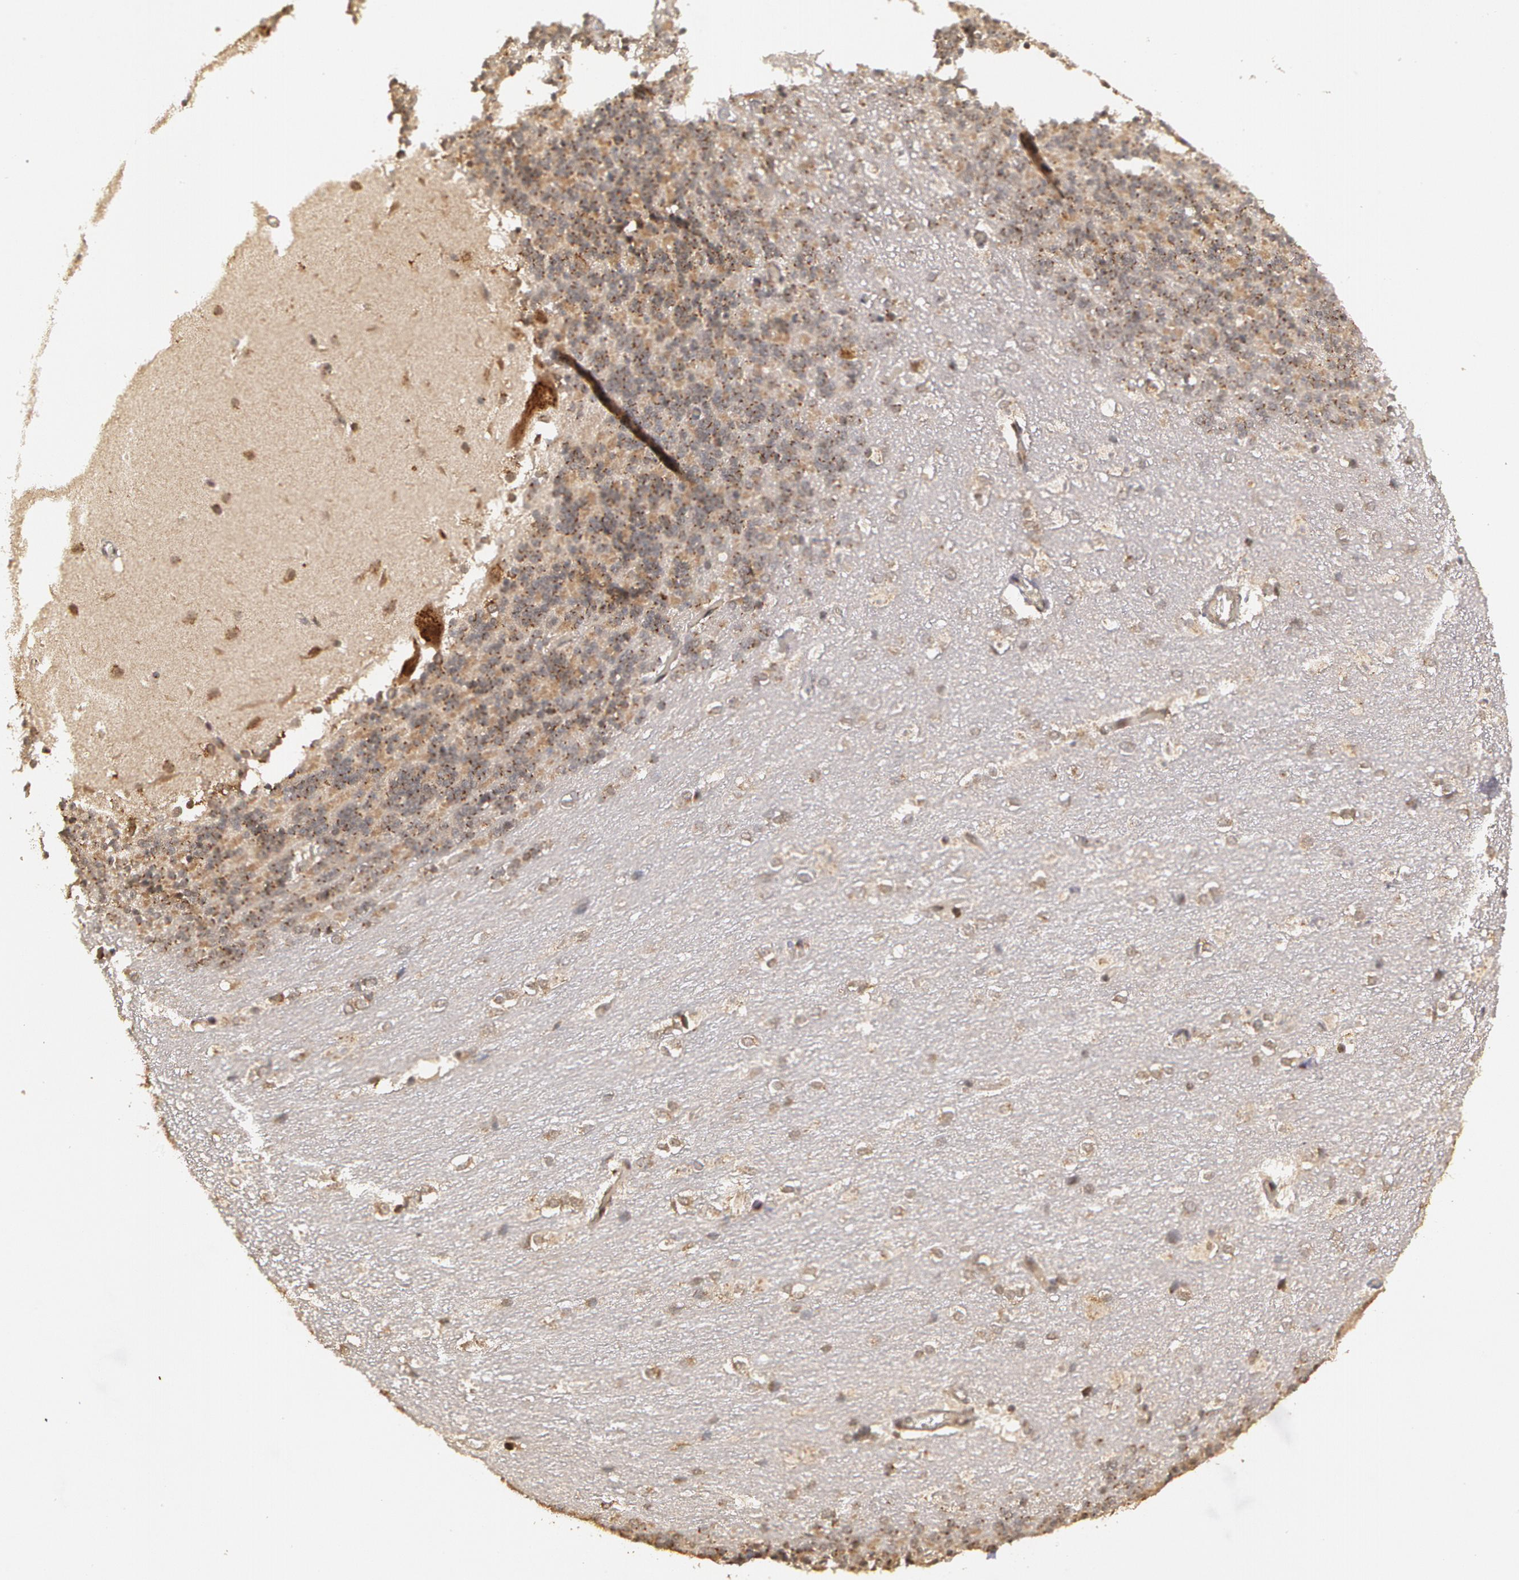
{"staining": {"intensity": "weak", "quantity": "25%-75%", "location": "cytoplasmic/membranous"}, "tissue": "cerebellum", "cell_type": "Cells in granular layer", "image_type": "normal", "snomed": [{"axis": "morphology", "description": "Normal tissue, NOS"}, {"axis": "topography", "description": "Cerebellum"}], "caption": "This is a histology image of immunohistochemistry staining of benign cerebellum, which shows weak staining in the cytoplasmic/membranous of cells in granular layer.", "gene": "STX5", "patient": {"sex": "female", "age": 19}}